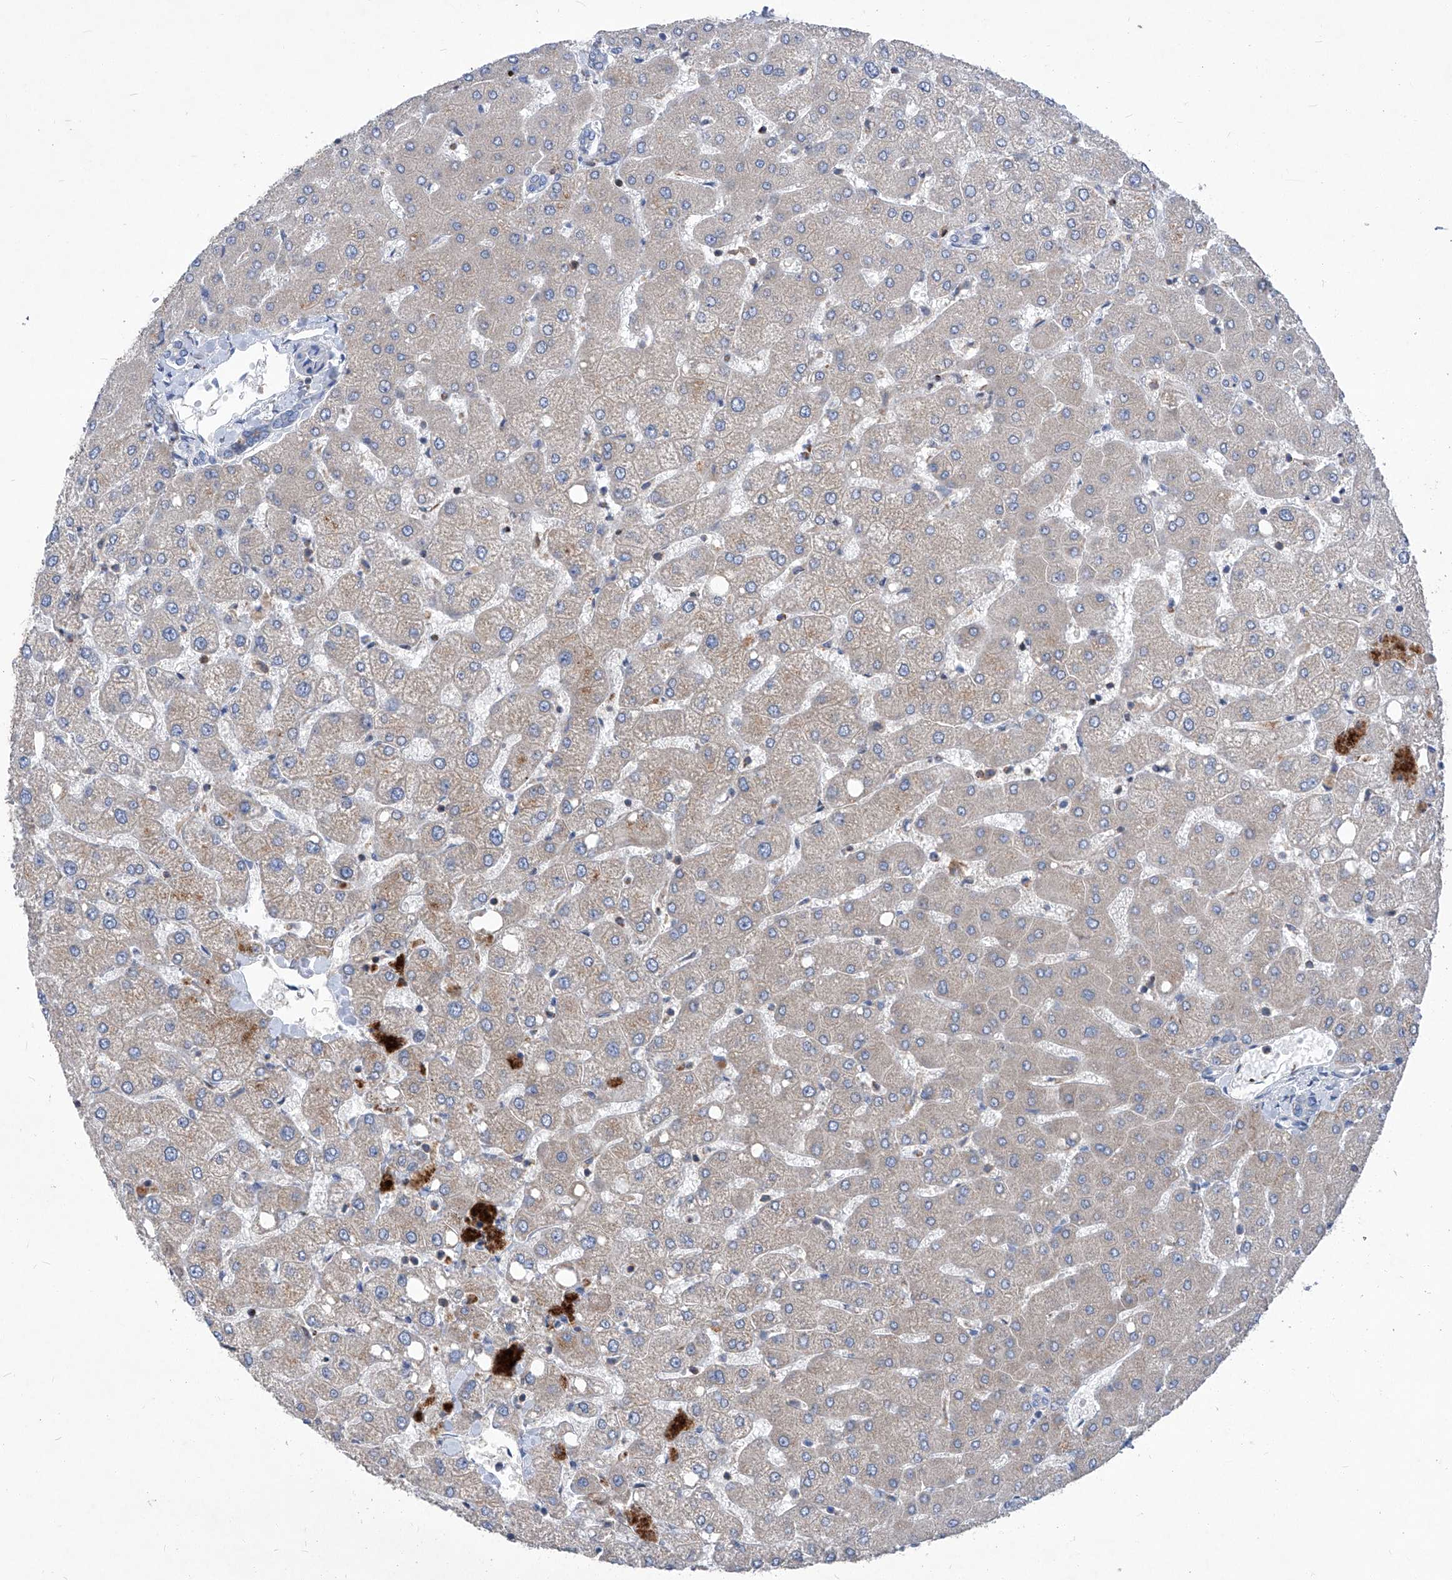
{"staining": {"intensity": "negative", "quantity": "none", "location": "none"}, "tissue": "liver", "cell_type": "Cholangiocytes", "image_type": "normal", "snomed": [{"axis": "morphology", "description": "Normal tissue, NOS"}, {"axis": "topography", "description": "Liver"}], "caption": "This is an immunohistochemistry photomicrograph of benign liver. There is no positivity in cholangiocytes.", "gene": "EPHA8", "patient": {"sex": "female", "age": 54}}